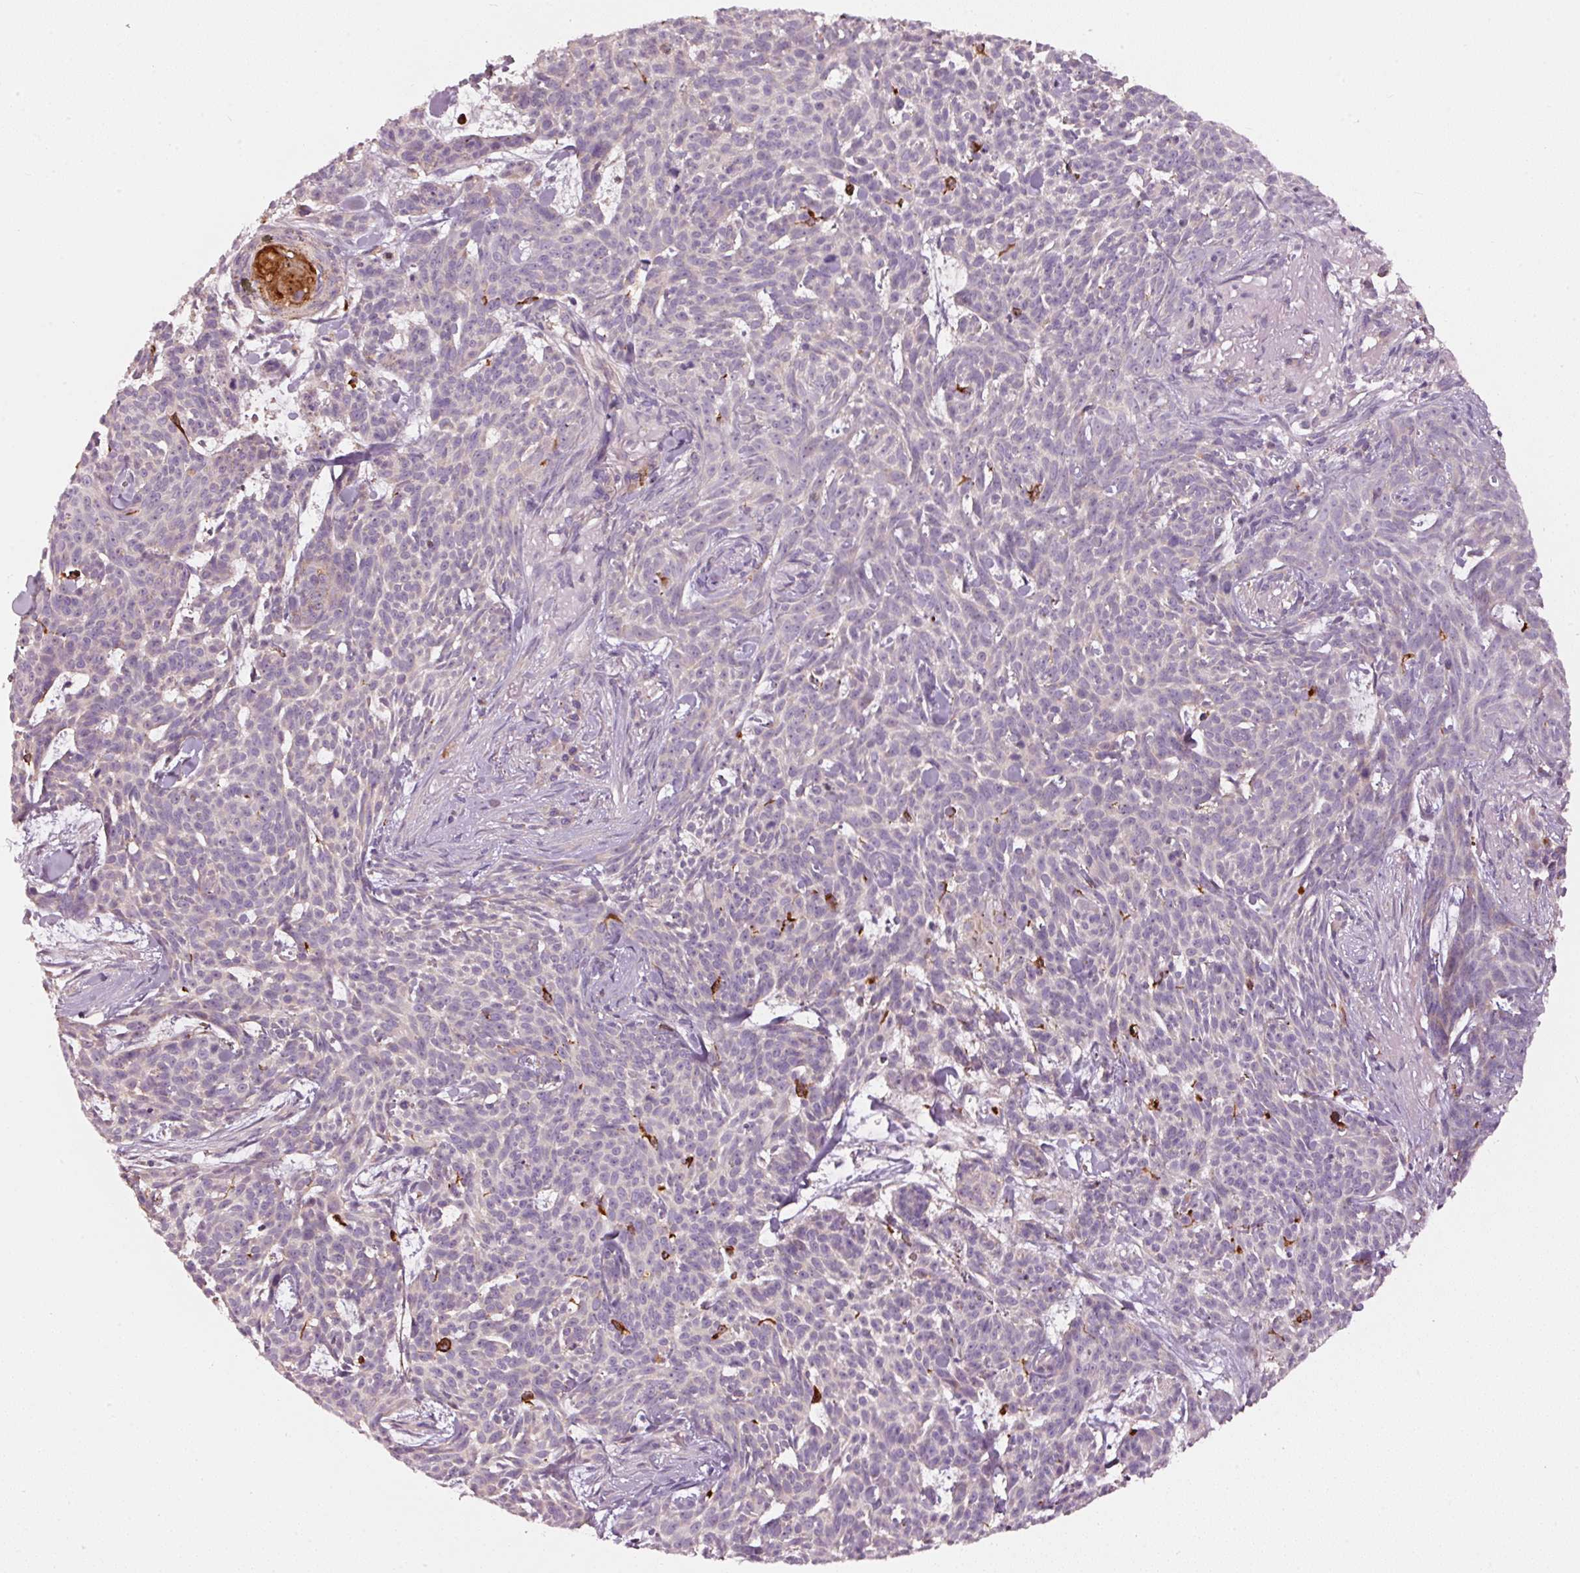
{"staining": {"intensity": "negative", "quantity": "none", "location": "none"}, "tissue": "skin cancer", "cell_type": "Tumor cells", "image_type": "cancer", "snomed": [{"axis": "morphology", "description": "Basal cell carcinoma"}, {"axis": "topography", "description": "Skin"}], "caption": "Photomicrograph shows no significant protein expression in tumor cells of skin cancer (basal cell carcinoma). (Stains: DAB IHC with hematoxylin counter stain, Microscopy: brightfield microscopy at high magnification).", "gene": "KLHL21", "patient": {"sex": "female", "age": 93}}